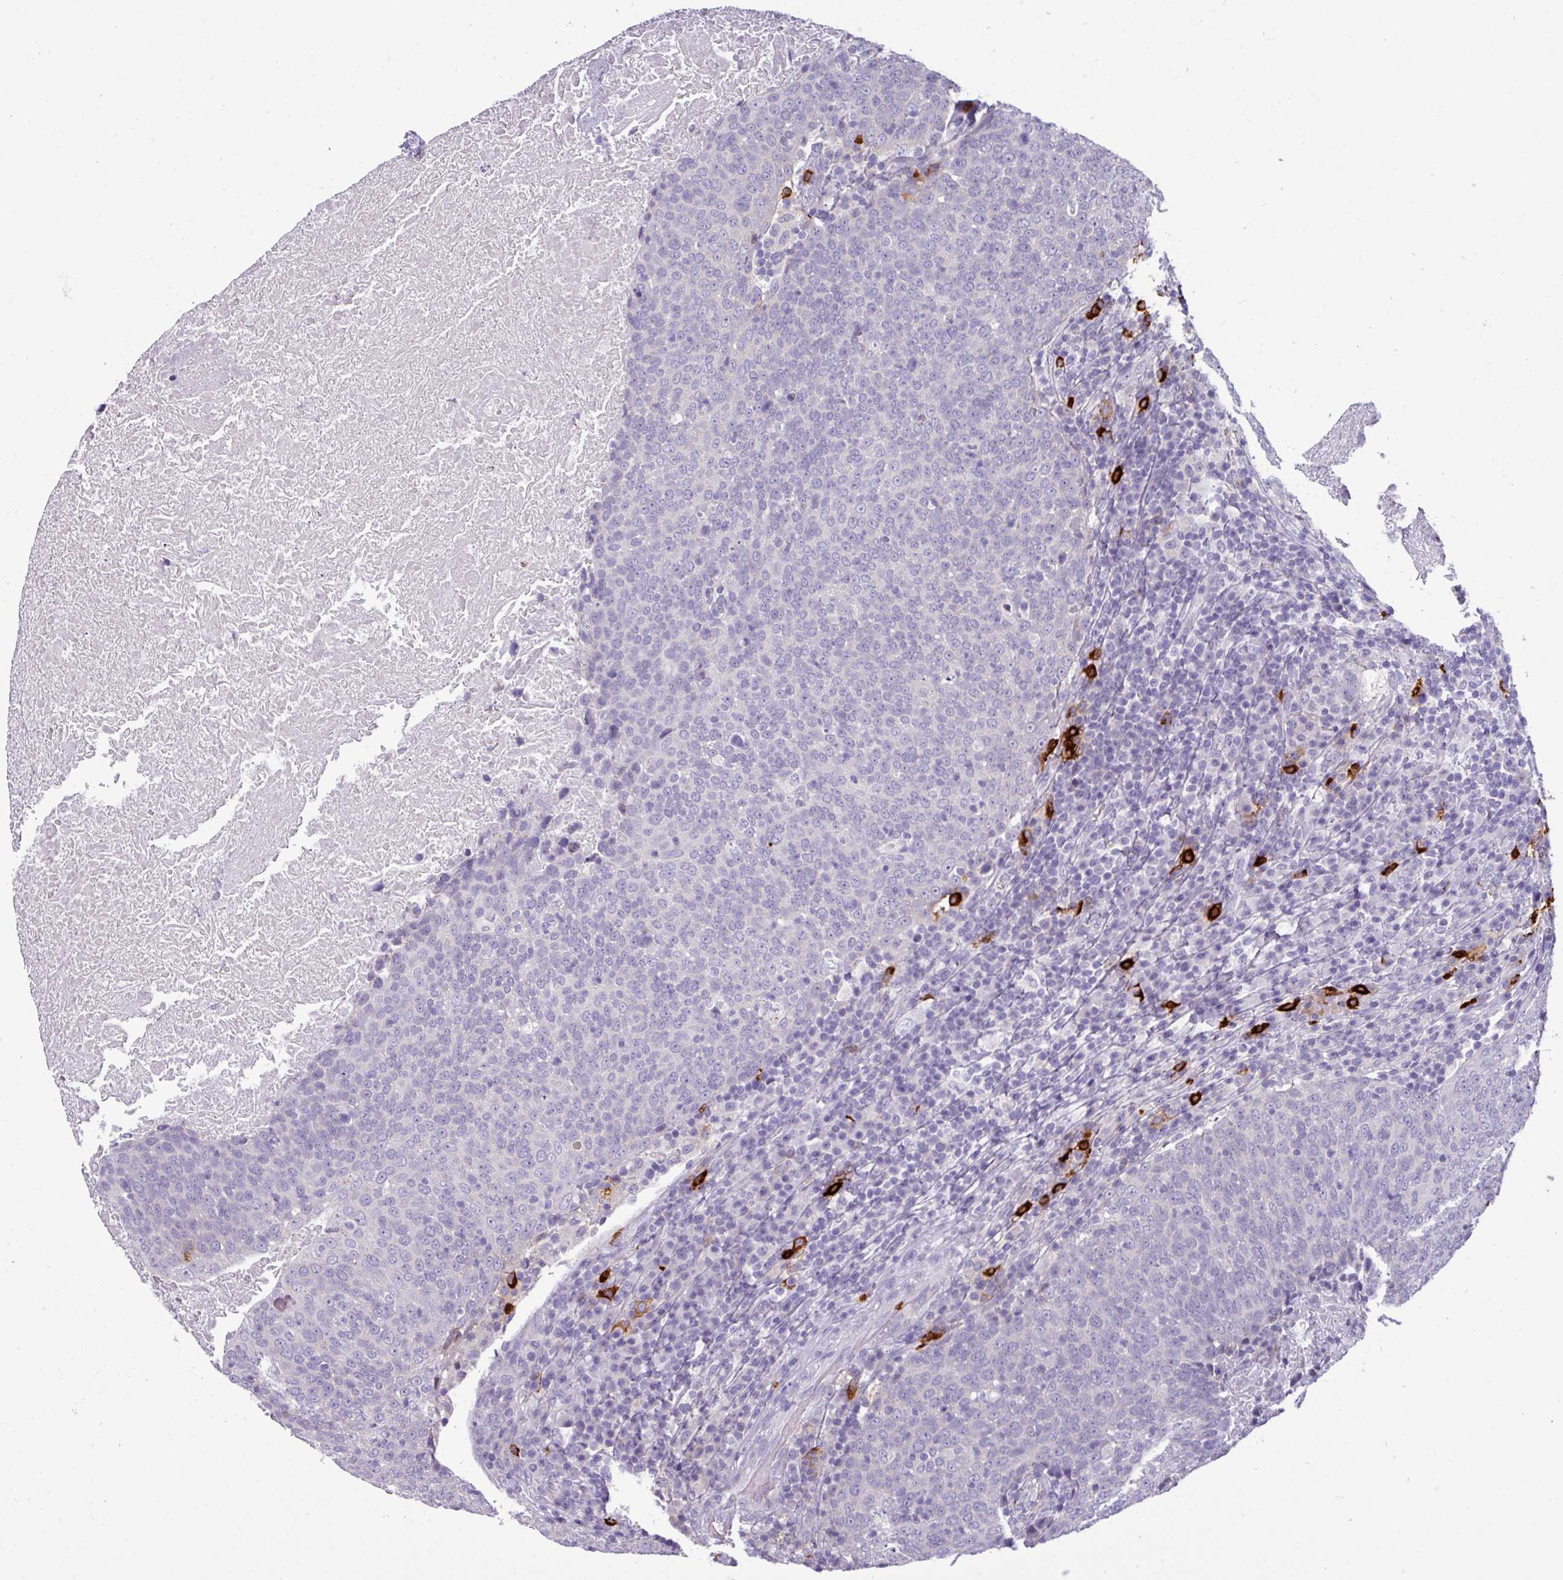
{"staining": {"intensity": "negative", "quantity": "none", "location": "none"}, "tissue": "head and neck cancer", "cell_type": "Tumor cells", "image_type": "cancer", "snomed": [{"axis": "morphology", "description": "Squamous cell carcinoma, NOS"}, {"axis": "morphology", "description": "Squamous cell carcinoma, metastatic, NOS"}, {"axis": "topography", "description": "Lymph node"}, {"axis": "topography", "description": "Head-Neck"}], "caption": "A micrograph of human head and neck cancer (squamous cell carcinoma) is negative for staining in tumor cells. The staining was performed using DAB to visualize the protein expression in brown, while the nuclei were stained in blue with hematoxylin (Magnification: 20x).", "gene": "TRIM39", "patient": {"sex": "male", "age": 62}}